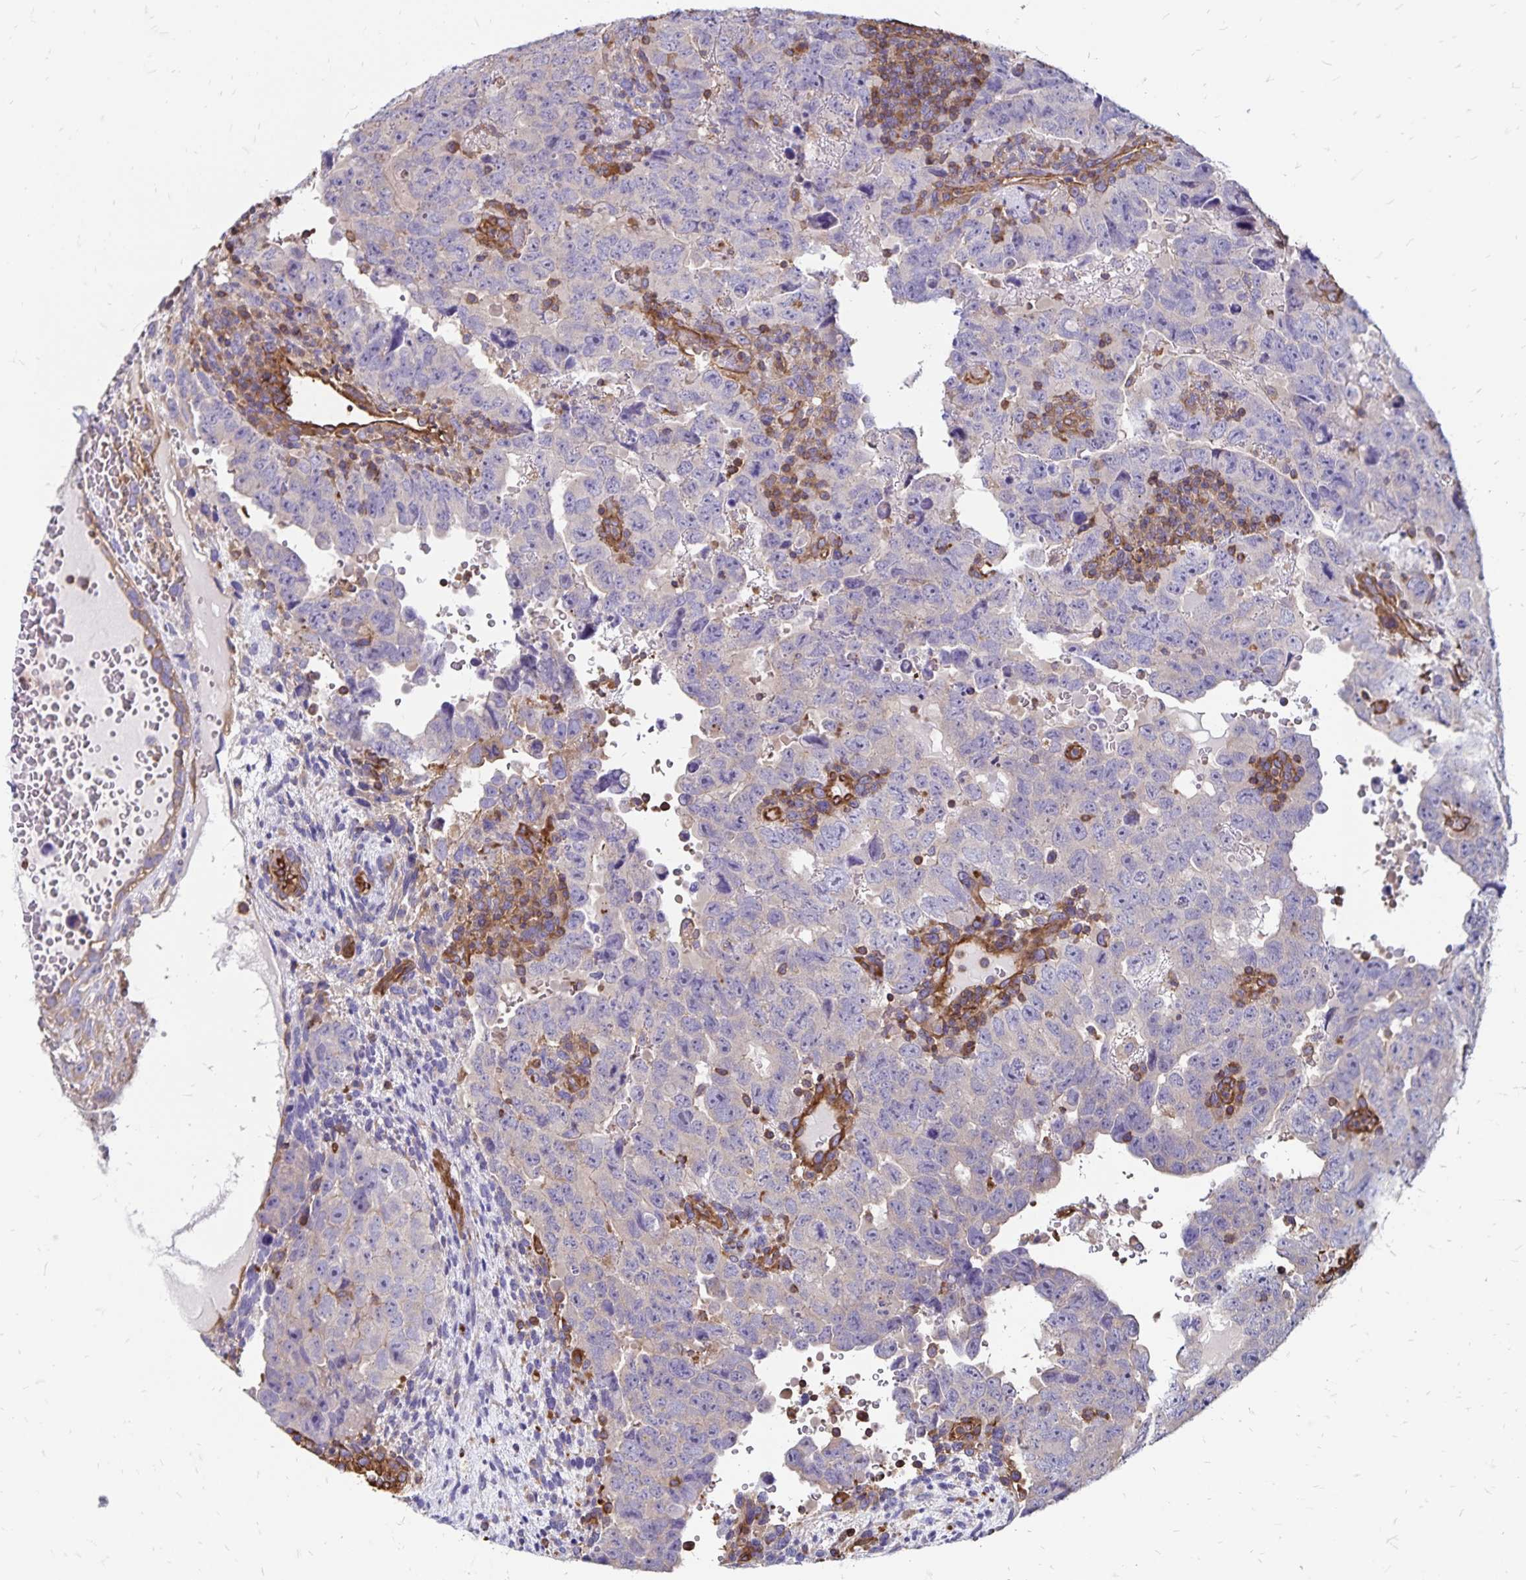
{"staining": {"intensity": "negative", "quantity": "none", "location": "none"}, "tissue": "testis cancer", "cell_type": "Tumor cells", "image_type": "cancer", "snomed": [{"axis": "morphology", "description": "Carcinoma, Embryonal, NOS"}, {"axis": "topography", "description": "Testis"}], "caption": "Immunohistochemistry (IHC) photomicrograph of neoplastic tissue: human embryonal carcinoma (testis) stained with DAB shows no significant protein positivity in tumor cells.", "gene": "RPRML", "patient": {"sex": "male", "age": 24}}